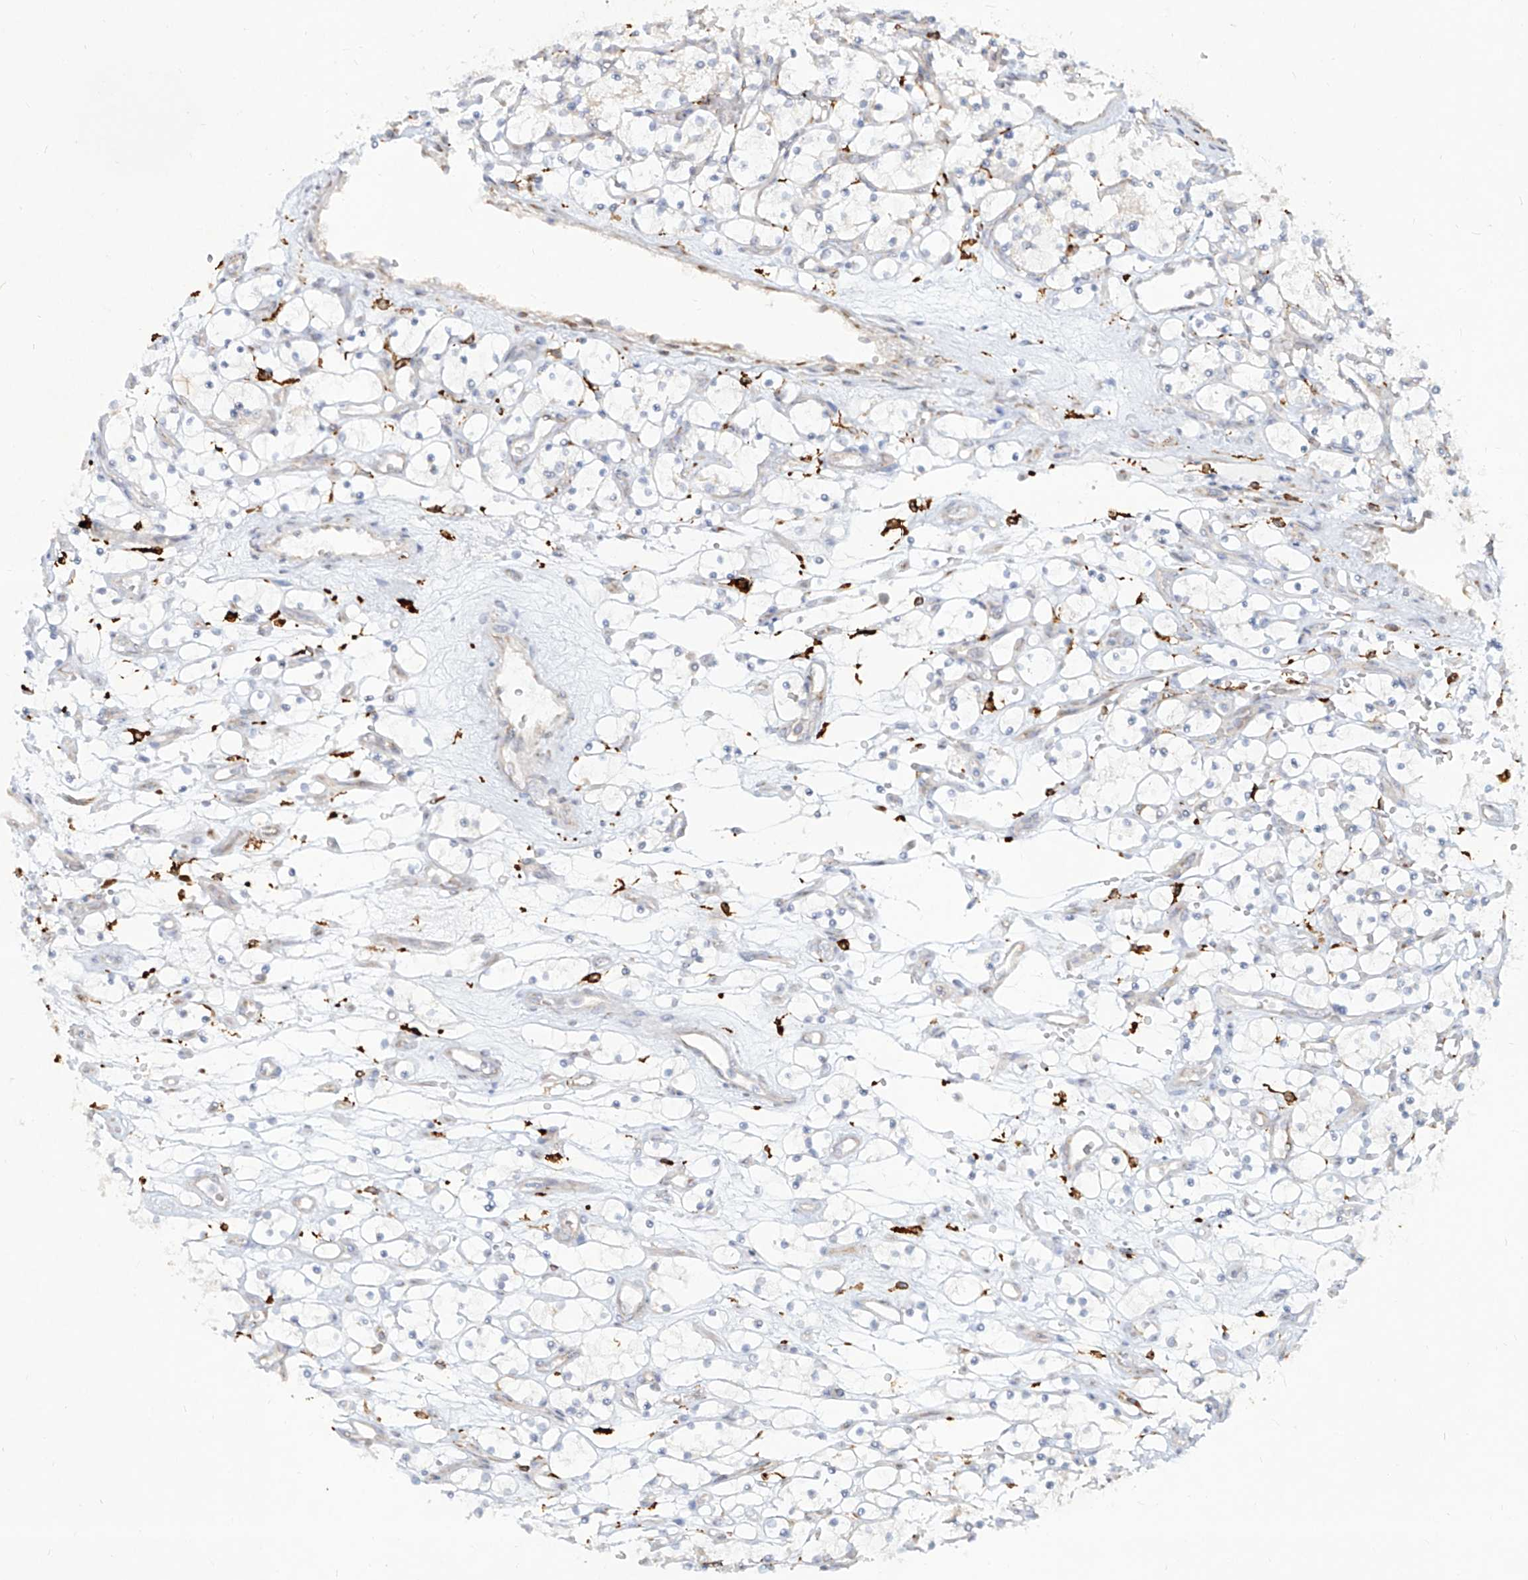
{"staining": {"intensity": "negative", "quantity": "none", "location": "none"}, "tissue": "renal cancer", "cell_type": "Tumor cells", "image_type": "cancer", "snomed": [{"axis": "morphology", "description": "Adenocarcinoma, NOS"}, {"axis": "topography", "description": "Kidney"}], "caption": "Immunohistochemistry (IHC) of human renal cancer demonstrates no expression in tumor cells.", "gene": "CD209", "patient": {"sex": "female", "age": 69}}